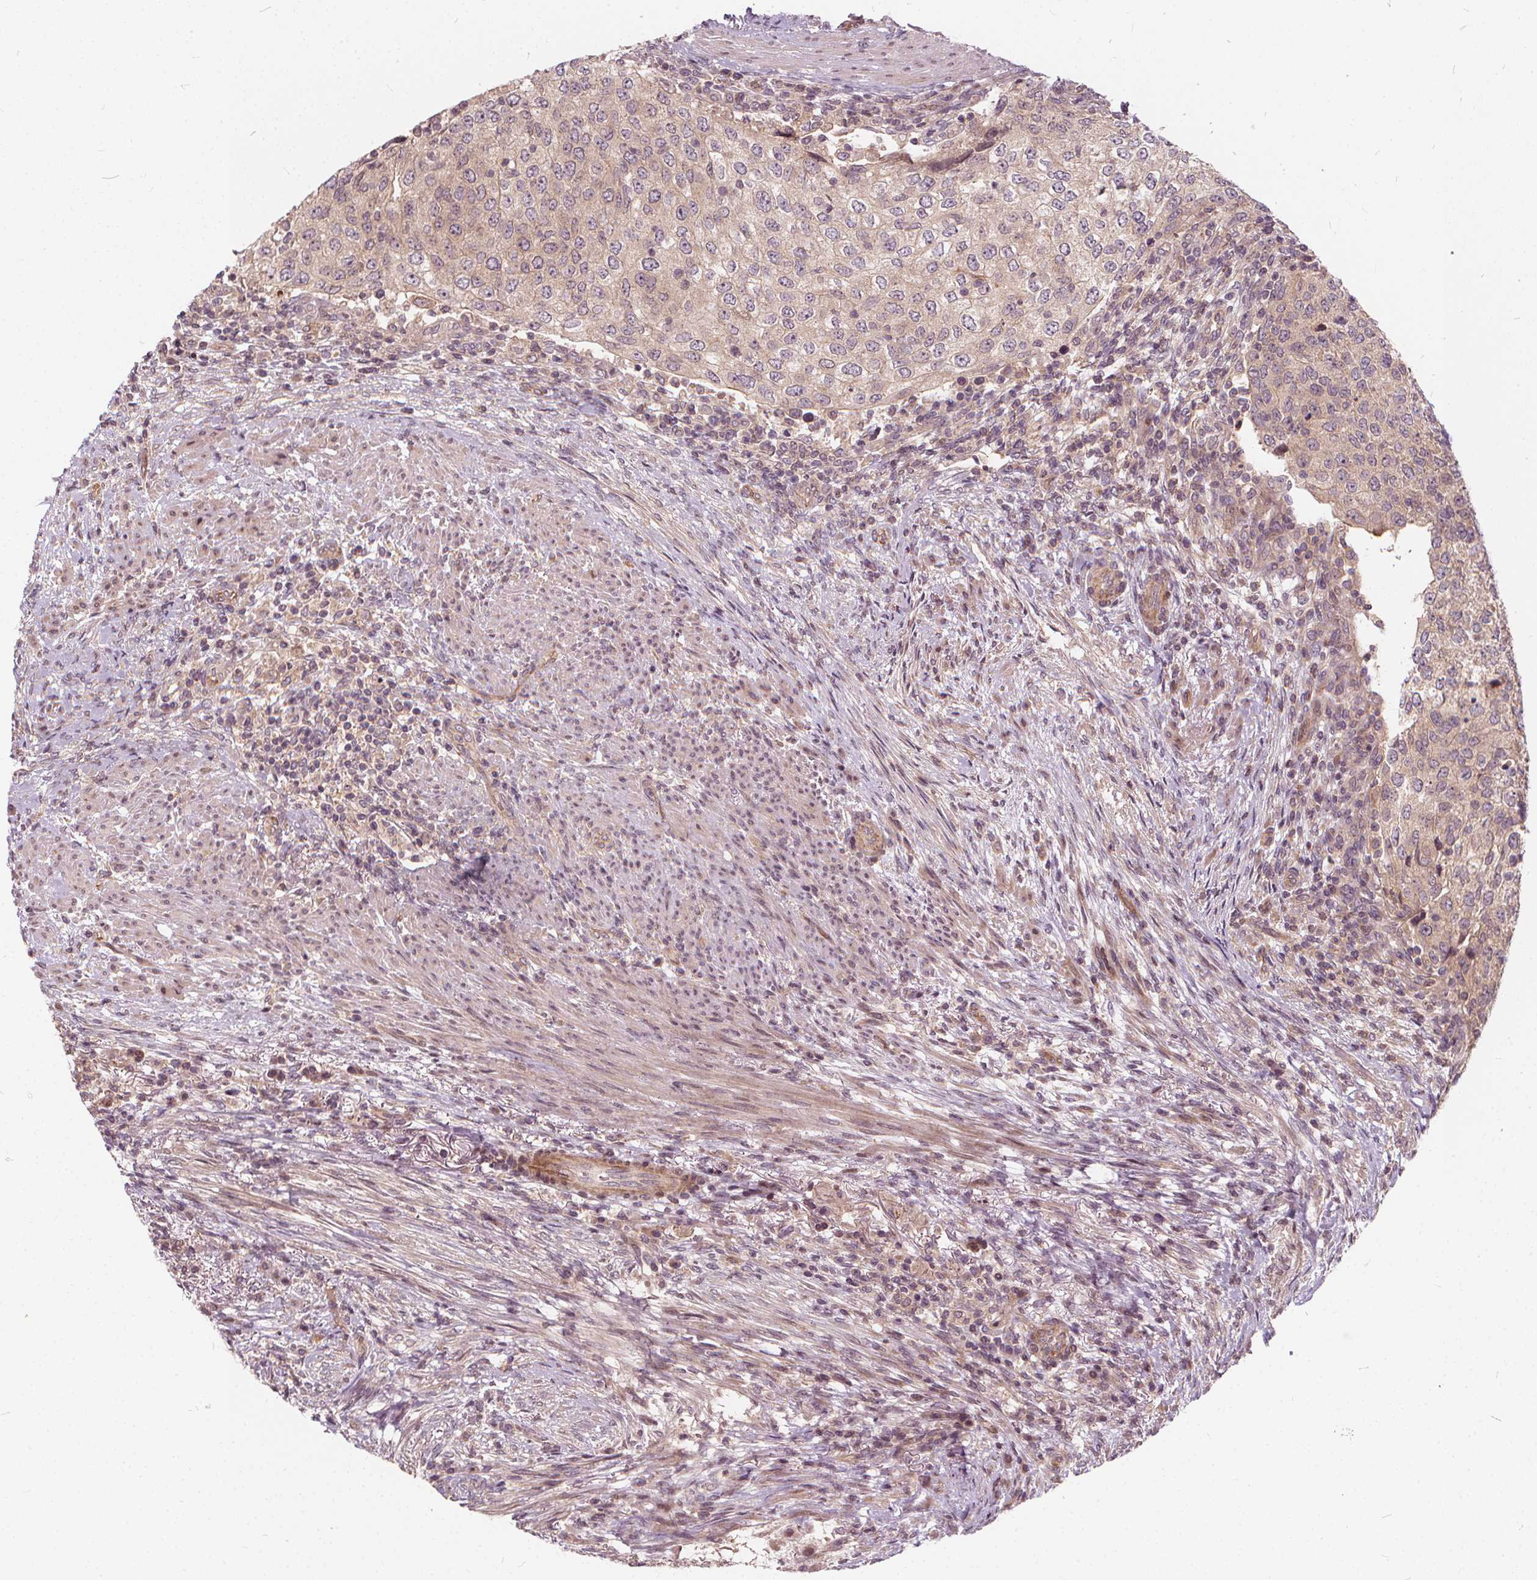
{"staining": {"intensity": "weak", "quantity": ">75%", "location": "cytoplasmic/membranous"}, "tissue": "urothelial cancer", "cell_type": "Tumor cells", "image_type": "cancer", "snomed": [{"axis": "morphology", "description": "Urothelial carcinoma, High grade"}, {"axis": "topography", "description": "Urinary bladder"}], "caption": "A low amount of weak cytoplasmic/membranous positivity is seen in about >75% of tumor cells in high-grade urothelial carcinoma tissue.", "gene": "INPP5E", "patient": {"sex": "female", "age": 78}}